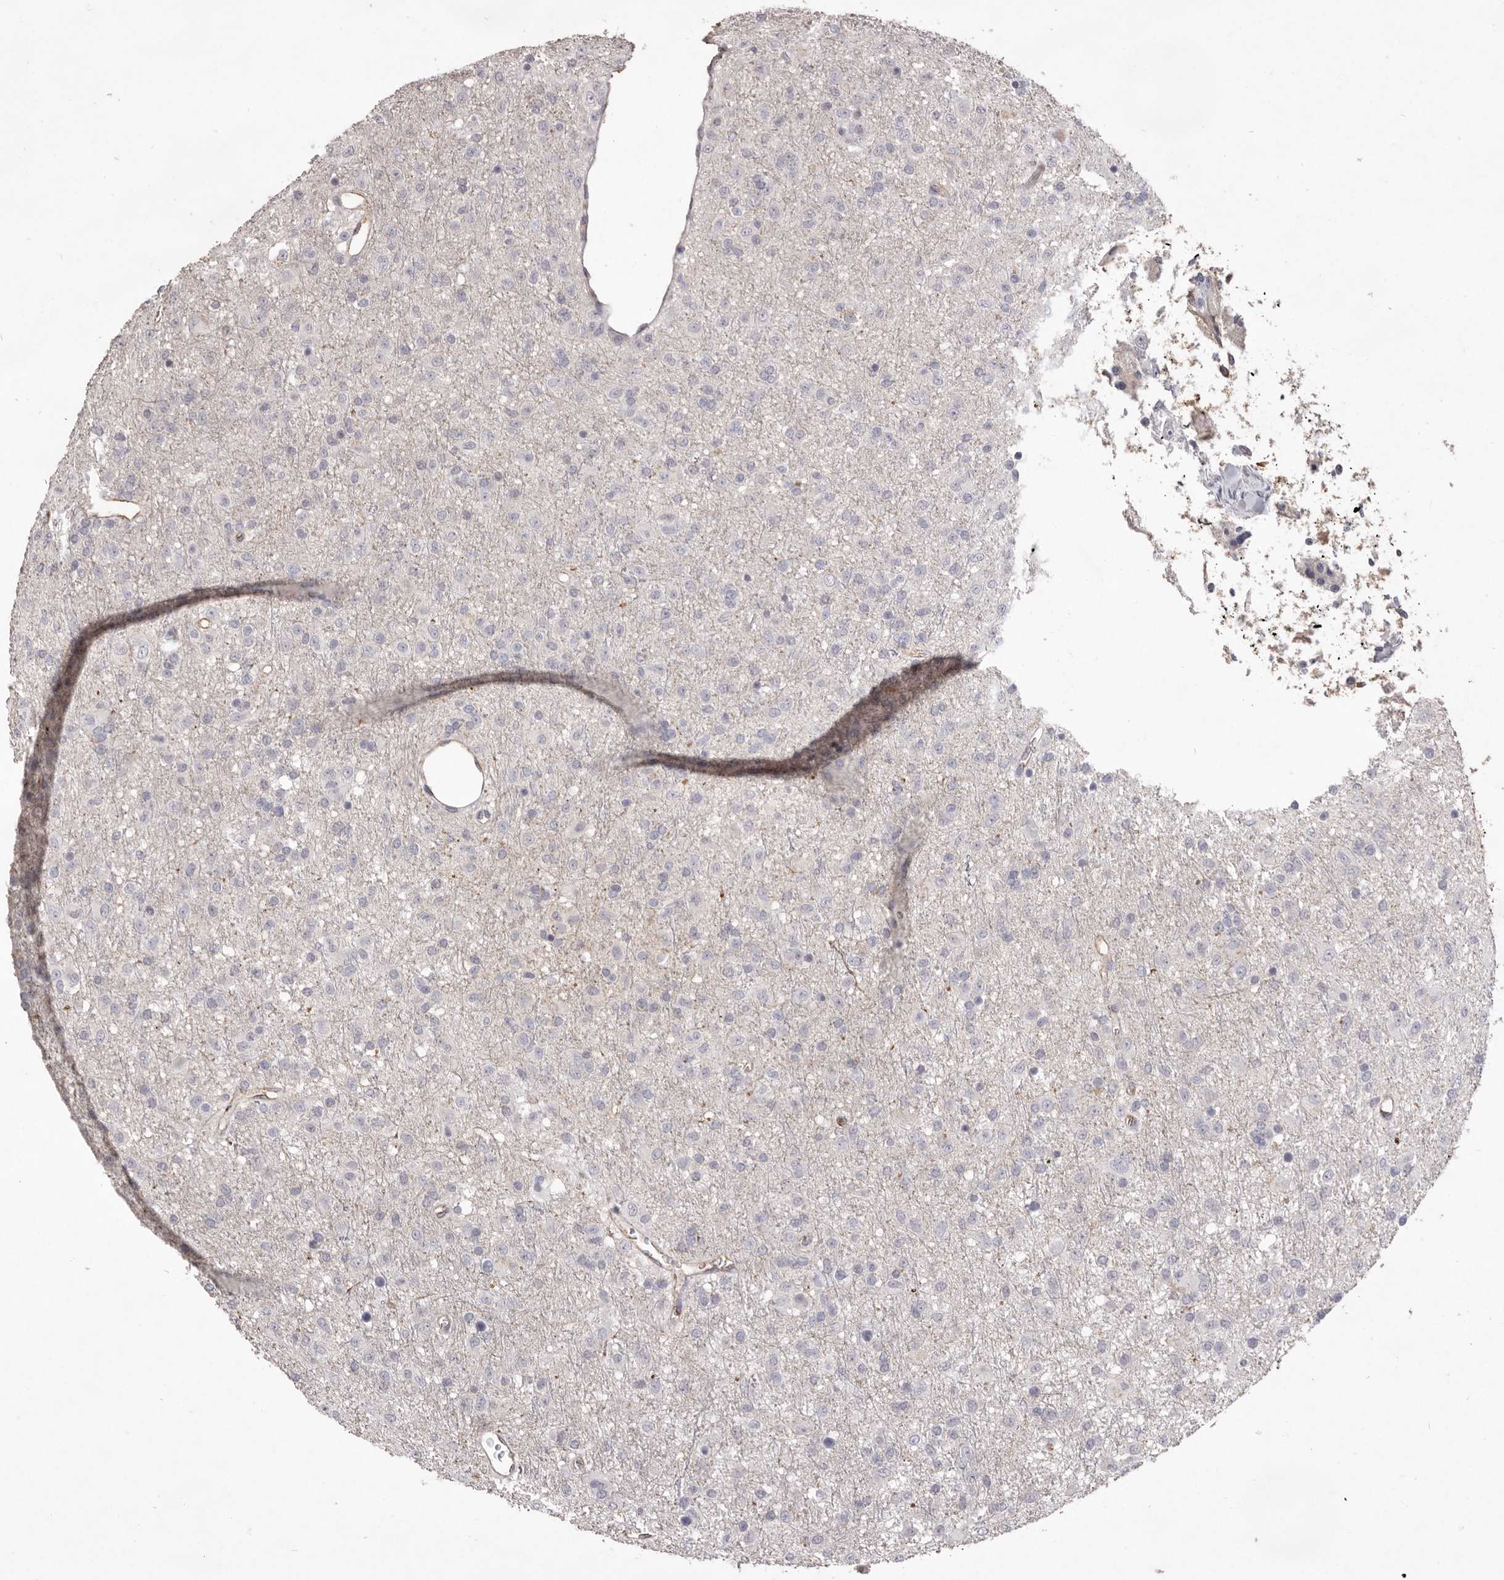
{"staining": {"intensity": "negative", "quantity": "none", "location": "none"}, "tissue": "glioma", "cell_type": "Tumor cells", "image_type": "cancer", "snomed": [{"axis": "morphology", "description": "Glioma, malignant, Low grade"}, {"axis": "topography", "description": "Brain"}], "caption": "Tumor cells show no significant staining in malignant glioma (low-grade). (Immunohistochemistry (ihc), brightfield microscopy, high magnification).", "gene": "ZYG11B", "patient": {"sex": "male", "age": 65}}